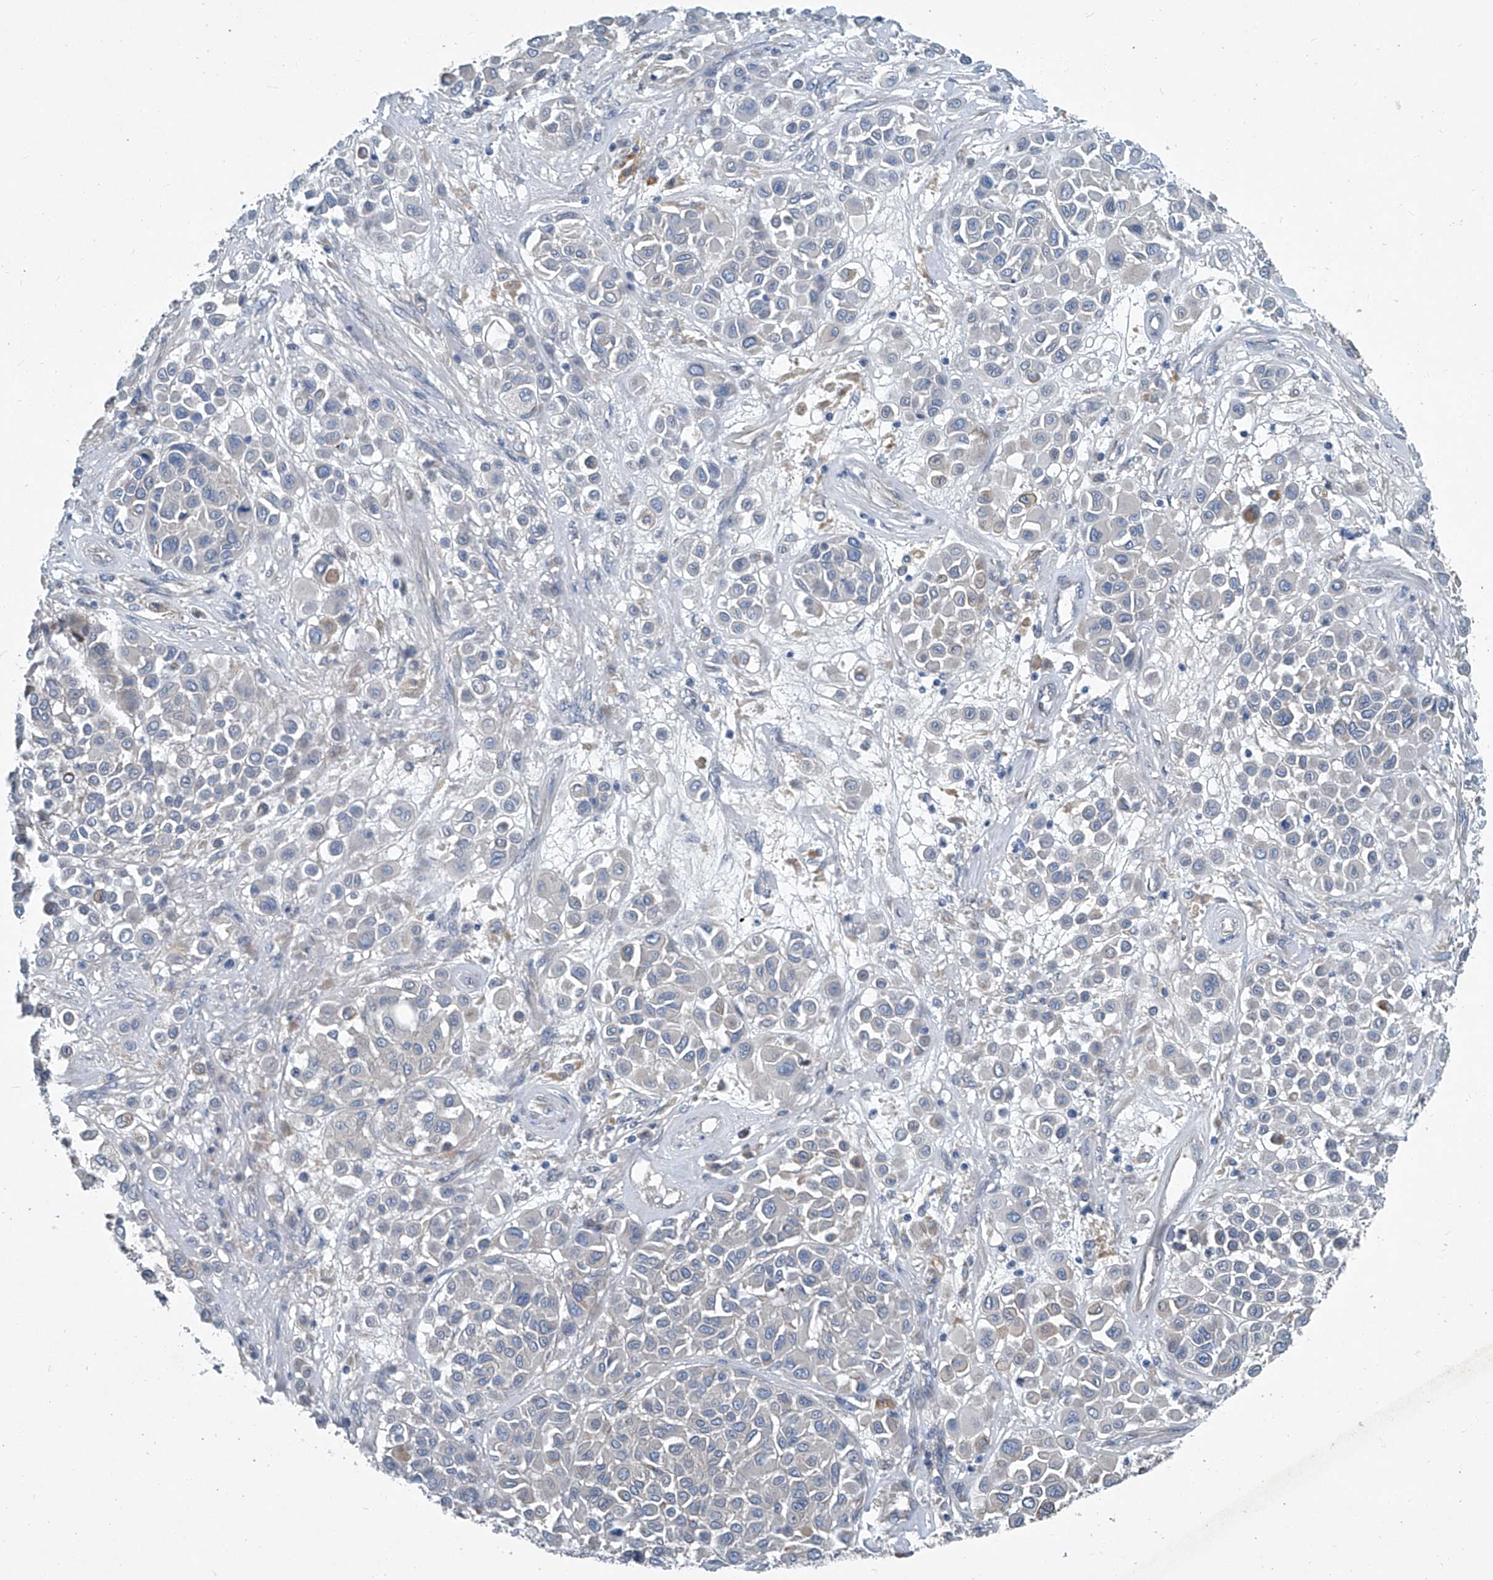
{"staining": {"intensity": "weak", "quantity": "25%-75%", "location": "cytoplasmic/membranous"}, "tissue": "melanoma", "cell_type": "Tumor cells", "image_type": "cancer", "snomed": [{"axis": "morphology", "description": "Malignant melanoma, Metastatic site"}, {"axis": "topography", "description": "Soft tissue"}], "caption": "The micrograph demonstrates immunohistochemical staining of melanoma. There is weak cytoplasmic/membranous staining is seen in about 25%-75% of tumor cells. Nuclei are stained in blue.", "gene": "SLC26A11", "patient": {"sex": "male", "age": 41}}